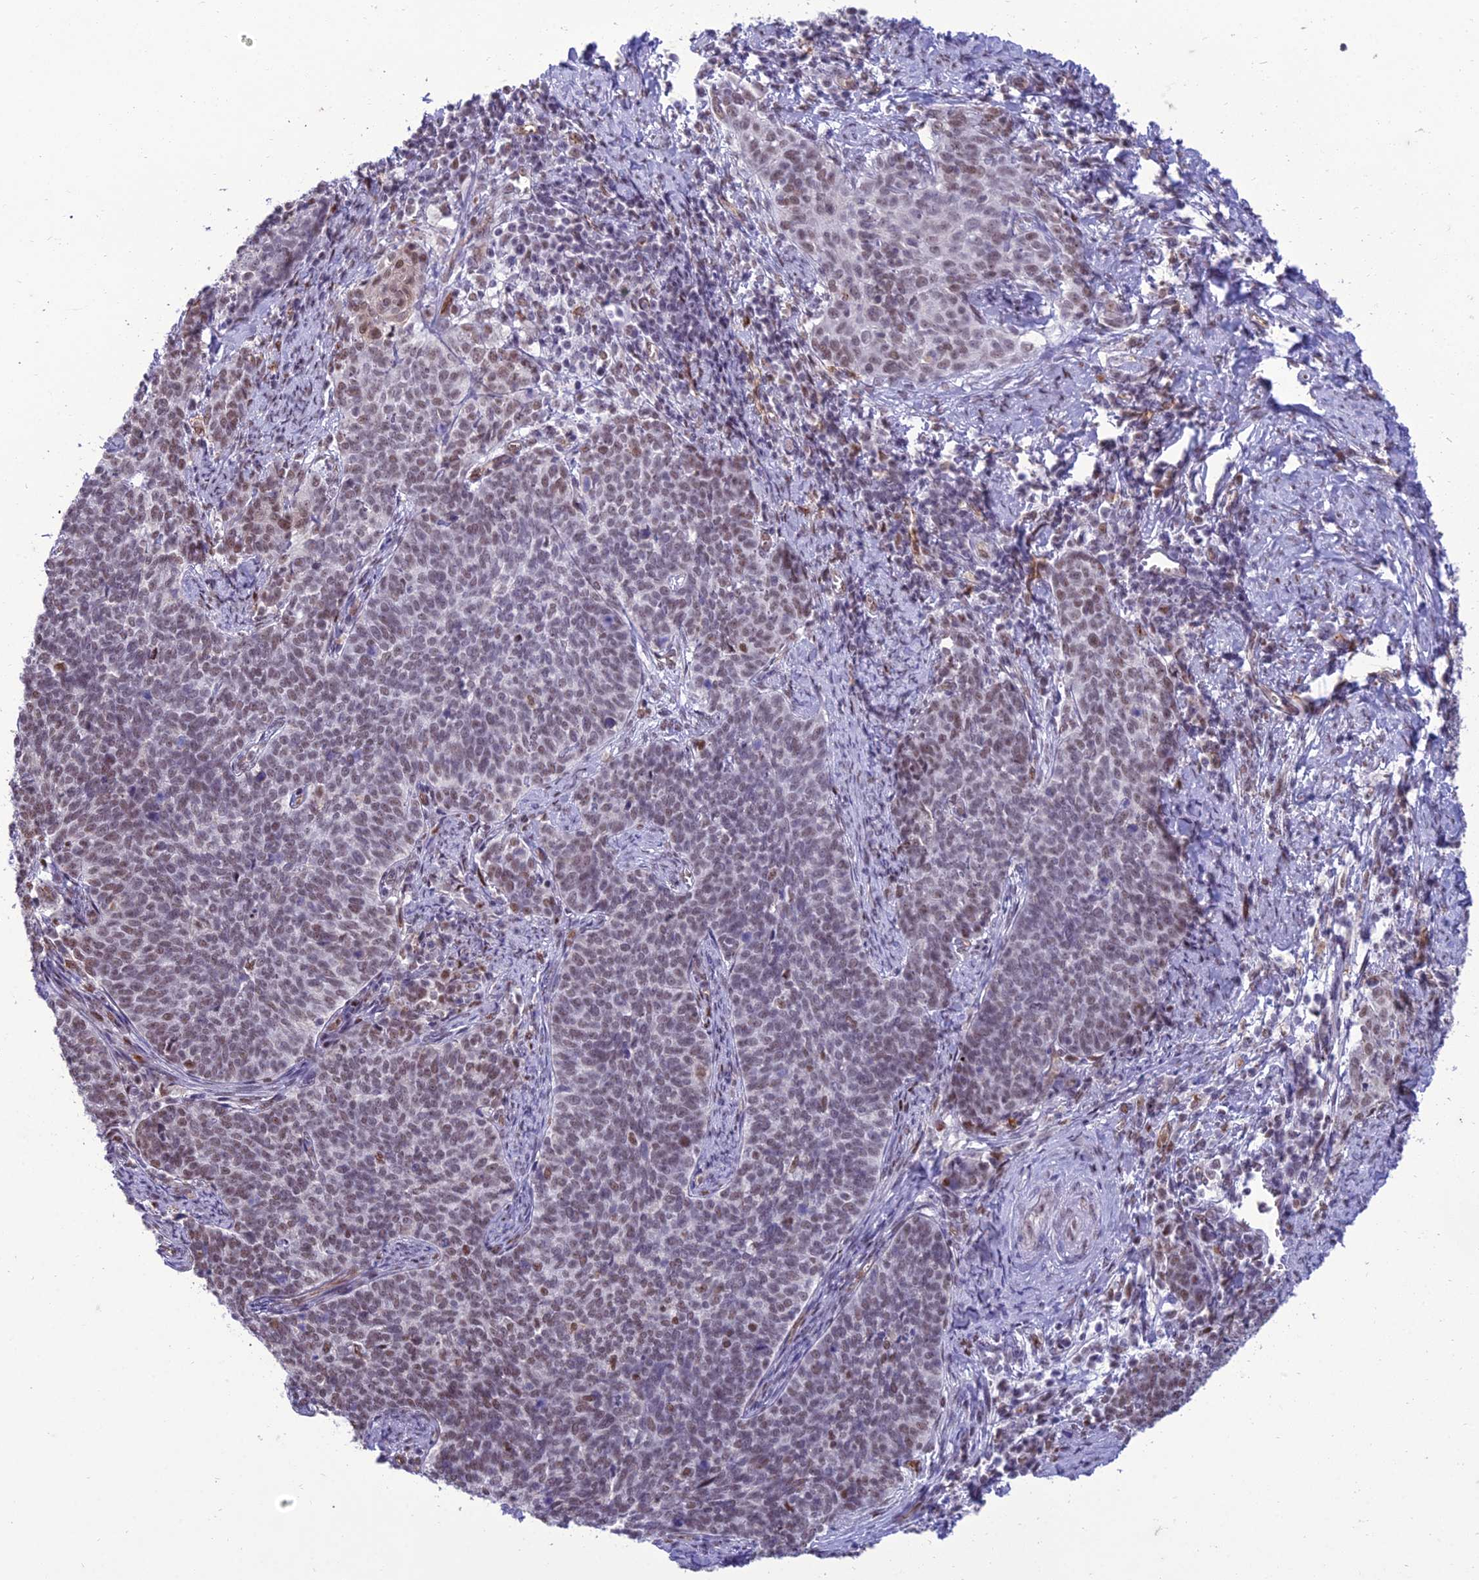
{"staining": {"intensity": "weak", "quantity": "25%-75%", "location": "nuclear"}, "tissue": "cervical cancer", "cell_type": "Tumor cells", "image_type": "cancer", "snomed": [{"axis": "morphology", "description": "Squamous cell carcinoma, NOS"}, {"axis": "topography", "description": "Cervix"}], "caption": "Immunohistochemical staining of cervical cancer demonstrates low levels of weak nuclear protein positivity in approximately 25%-75% of tumor cells.", "gene": "RANBP3", "patient": {"sex": "female", "age": 39}}